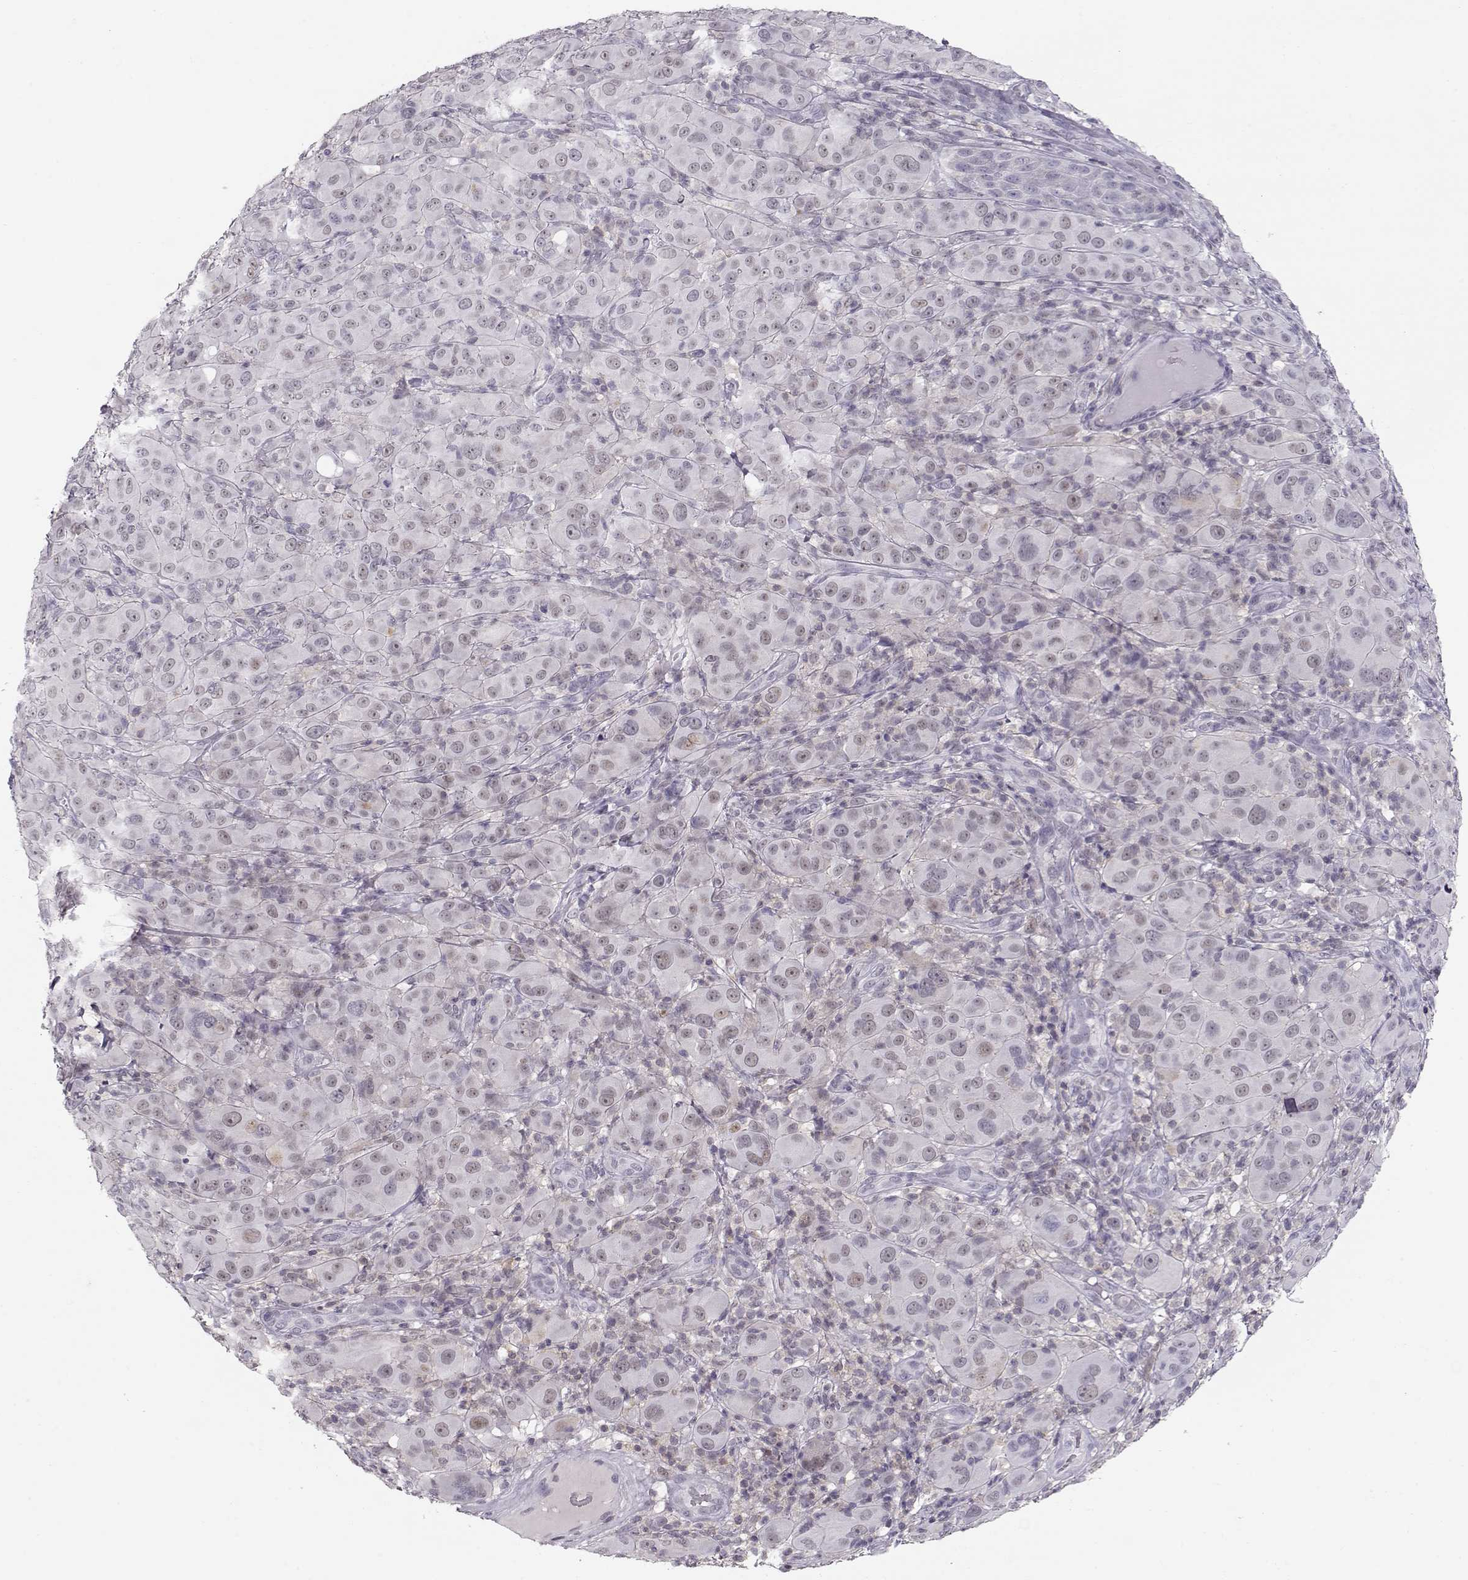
{"staining": {"intensity": "negative", "quantity": "none", "location": "none"}, "tissue": "melanoma", "cell_type": "Tumor cells", "image_type": "cancer", "snomed": [{"axis": "morphology", "description": "Malignant melanoma, NOS"}, {"axis": "topography", "description": "Skin"}], "caption": "Immunohistochemistry (IHC) micrograph of human malignant melanoma stained for a protein (brown), which demonstrates no staining in tumor cells.", "gene": "TEPP", "patient": {"sex": "female", "age": 87}}